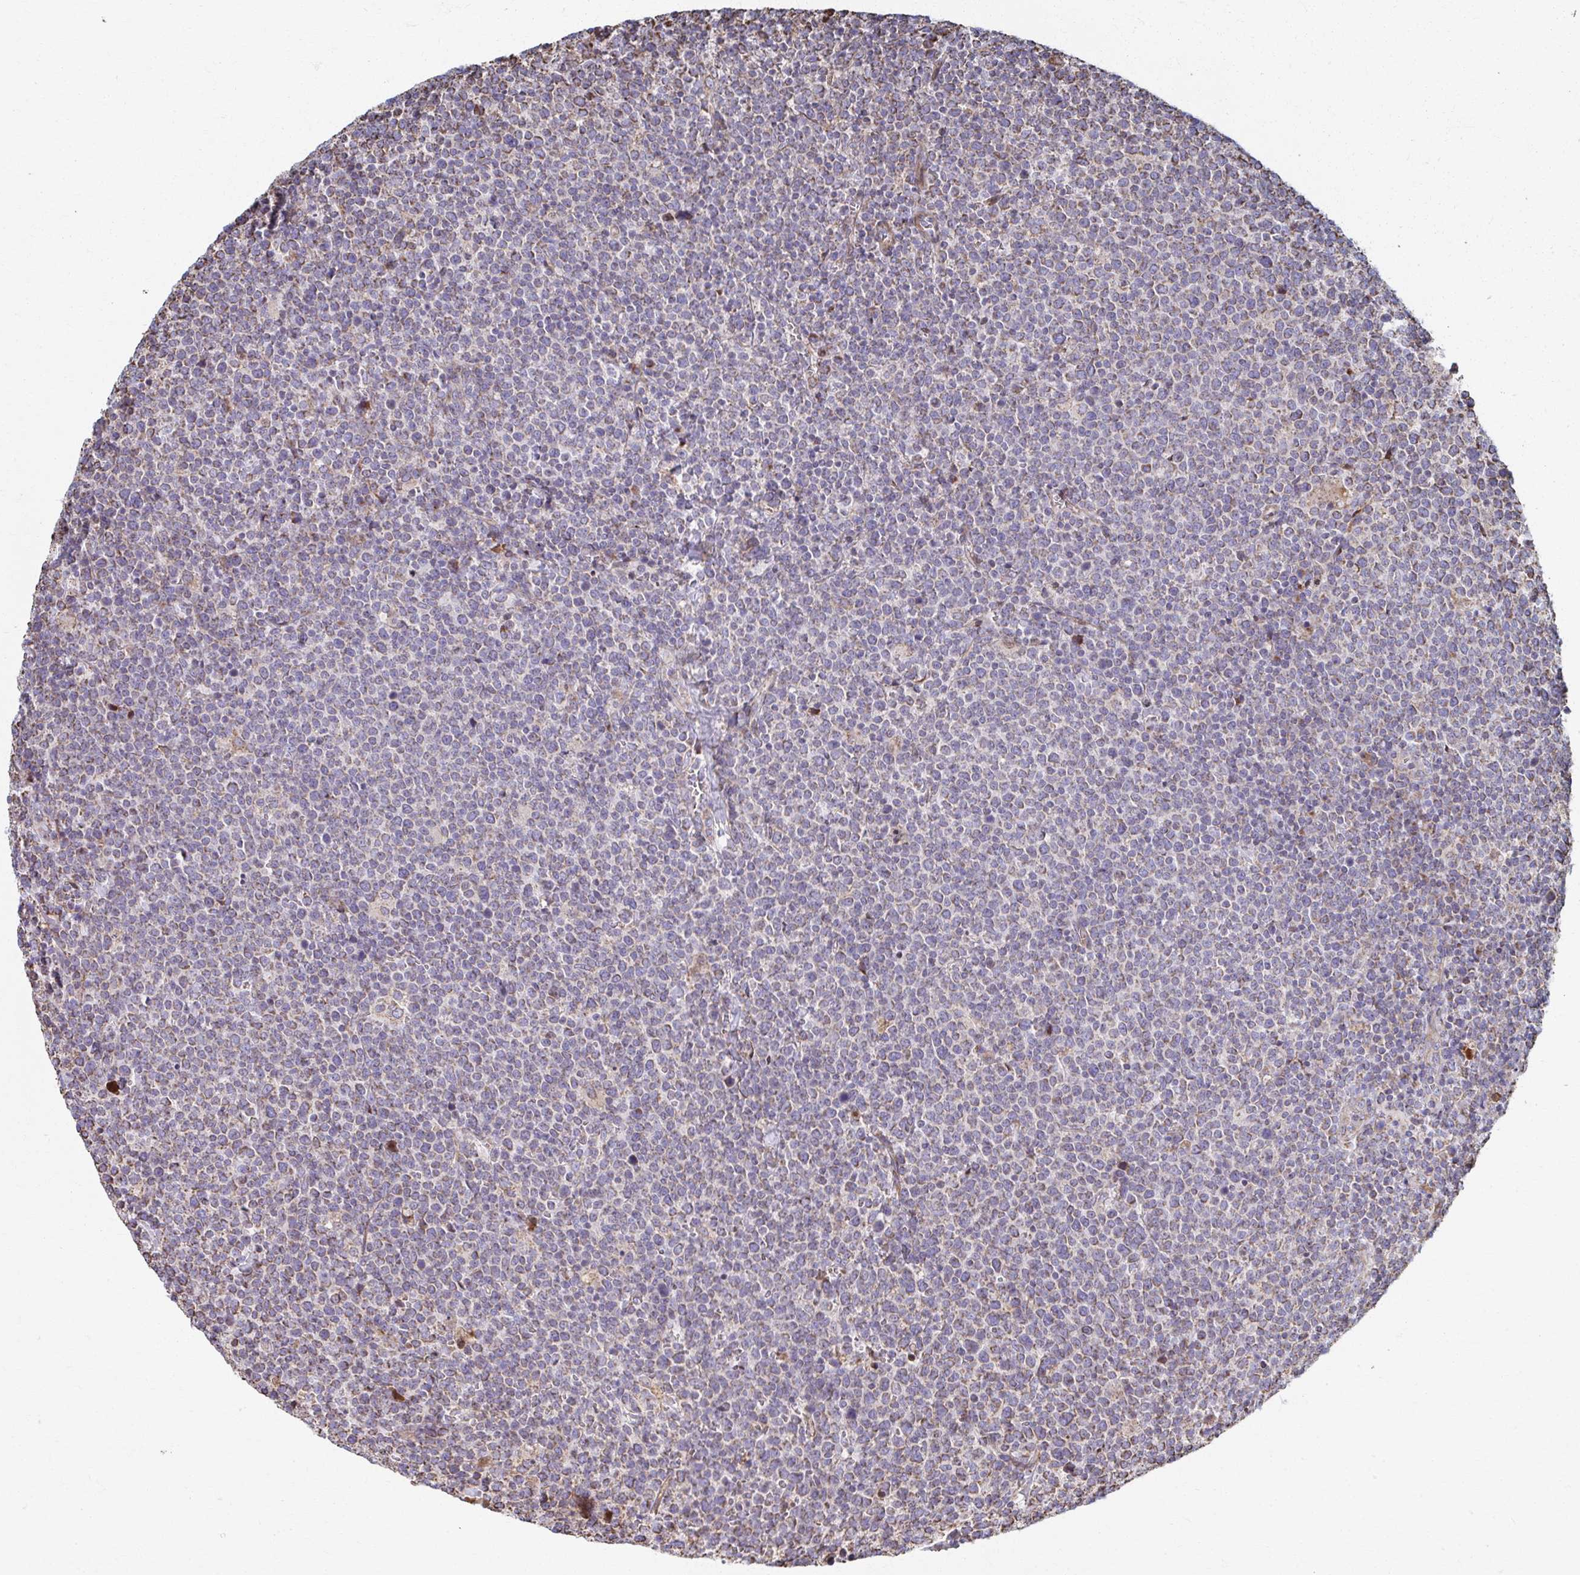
{"staining": {"intensity": "negative", "quantity": "none", "location": "none"}, "tissue": "lymphoma", "cell_type": "Tumor cells", "image_type": "cancer", "snomed": [{"axis": "morphology", "description": "Malignant lymphoma, non-Hodgkin's type, High grade"}, {"axis": "topography", "description": "Lymph node"}], "caption": "Tumor cells are negative for protein expression in human malignant lymphoma, non-Hodgkin's type (high-grade).", "gene": "SAT1", "patient": {"sex": "male", "age": 61}}